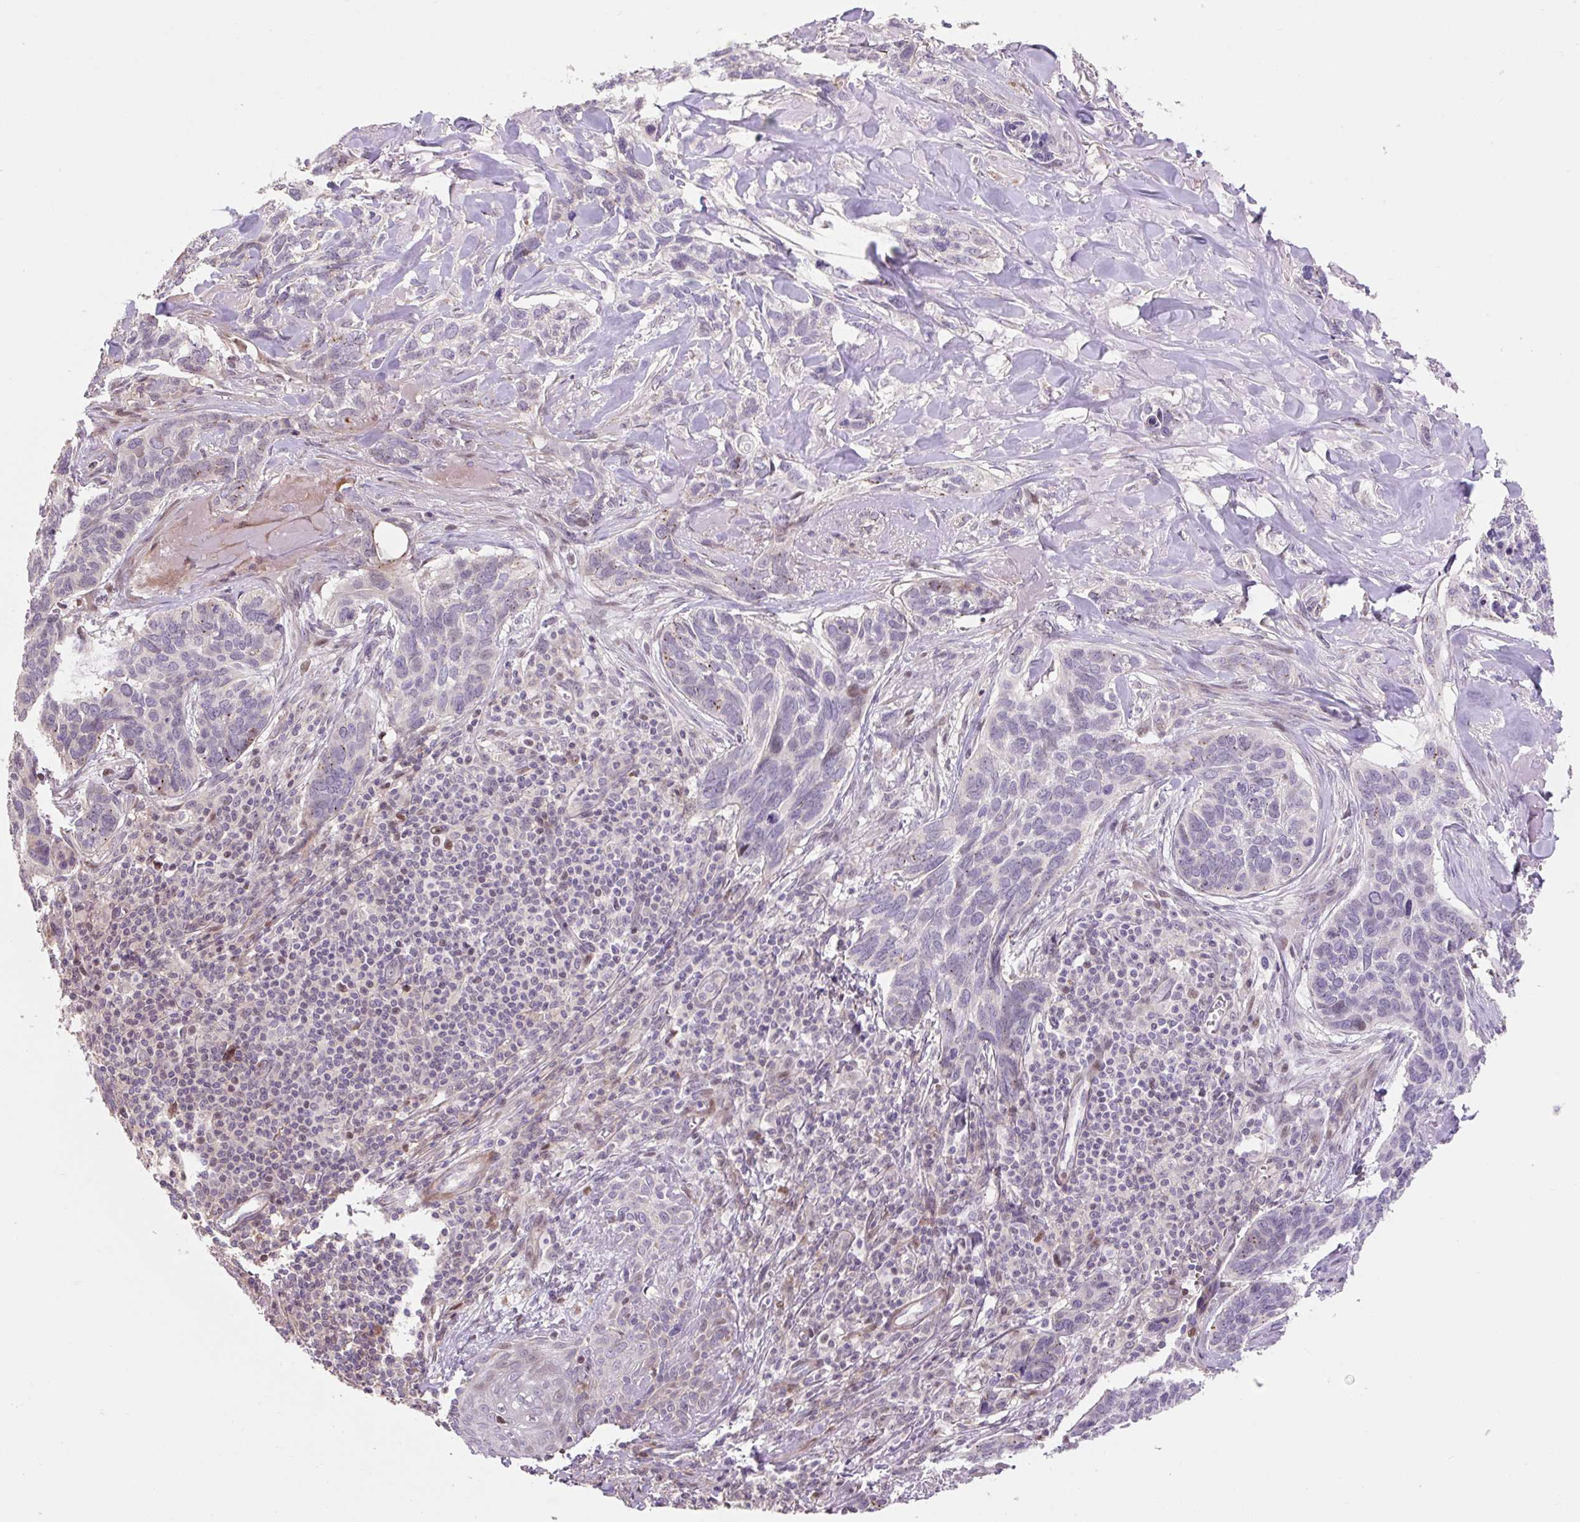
{"staining": {"intensity": "negative", "quantity": "none", "location": "none"}, "tissue": "skin cancer", "cell_type": "Tumor cells", "image_type": "cancer", "snomed": [{"axis": "morphology", "description": "Basal cell carcinoma"}, {"axis": "topography", "description": "Skin"}], "caption": "Immunohistochemical staining of human skin cancer (basal cell carcinoma) displays no significant expression in tumor cells.", "gene": "ZNF552", "patient": {"sex": "male", "age": 86}}